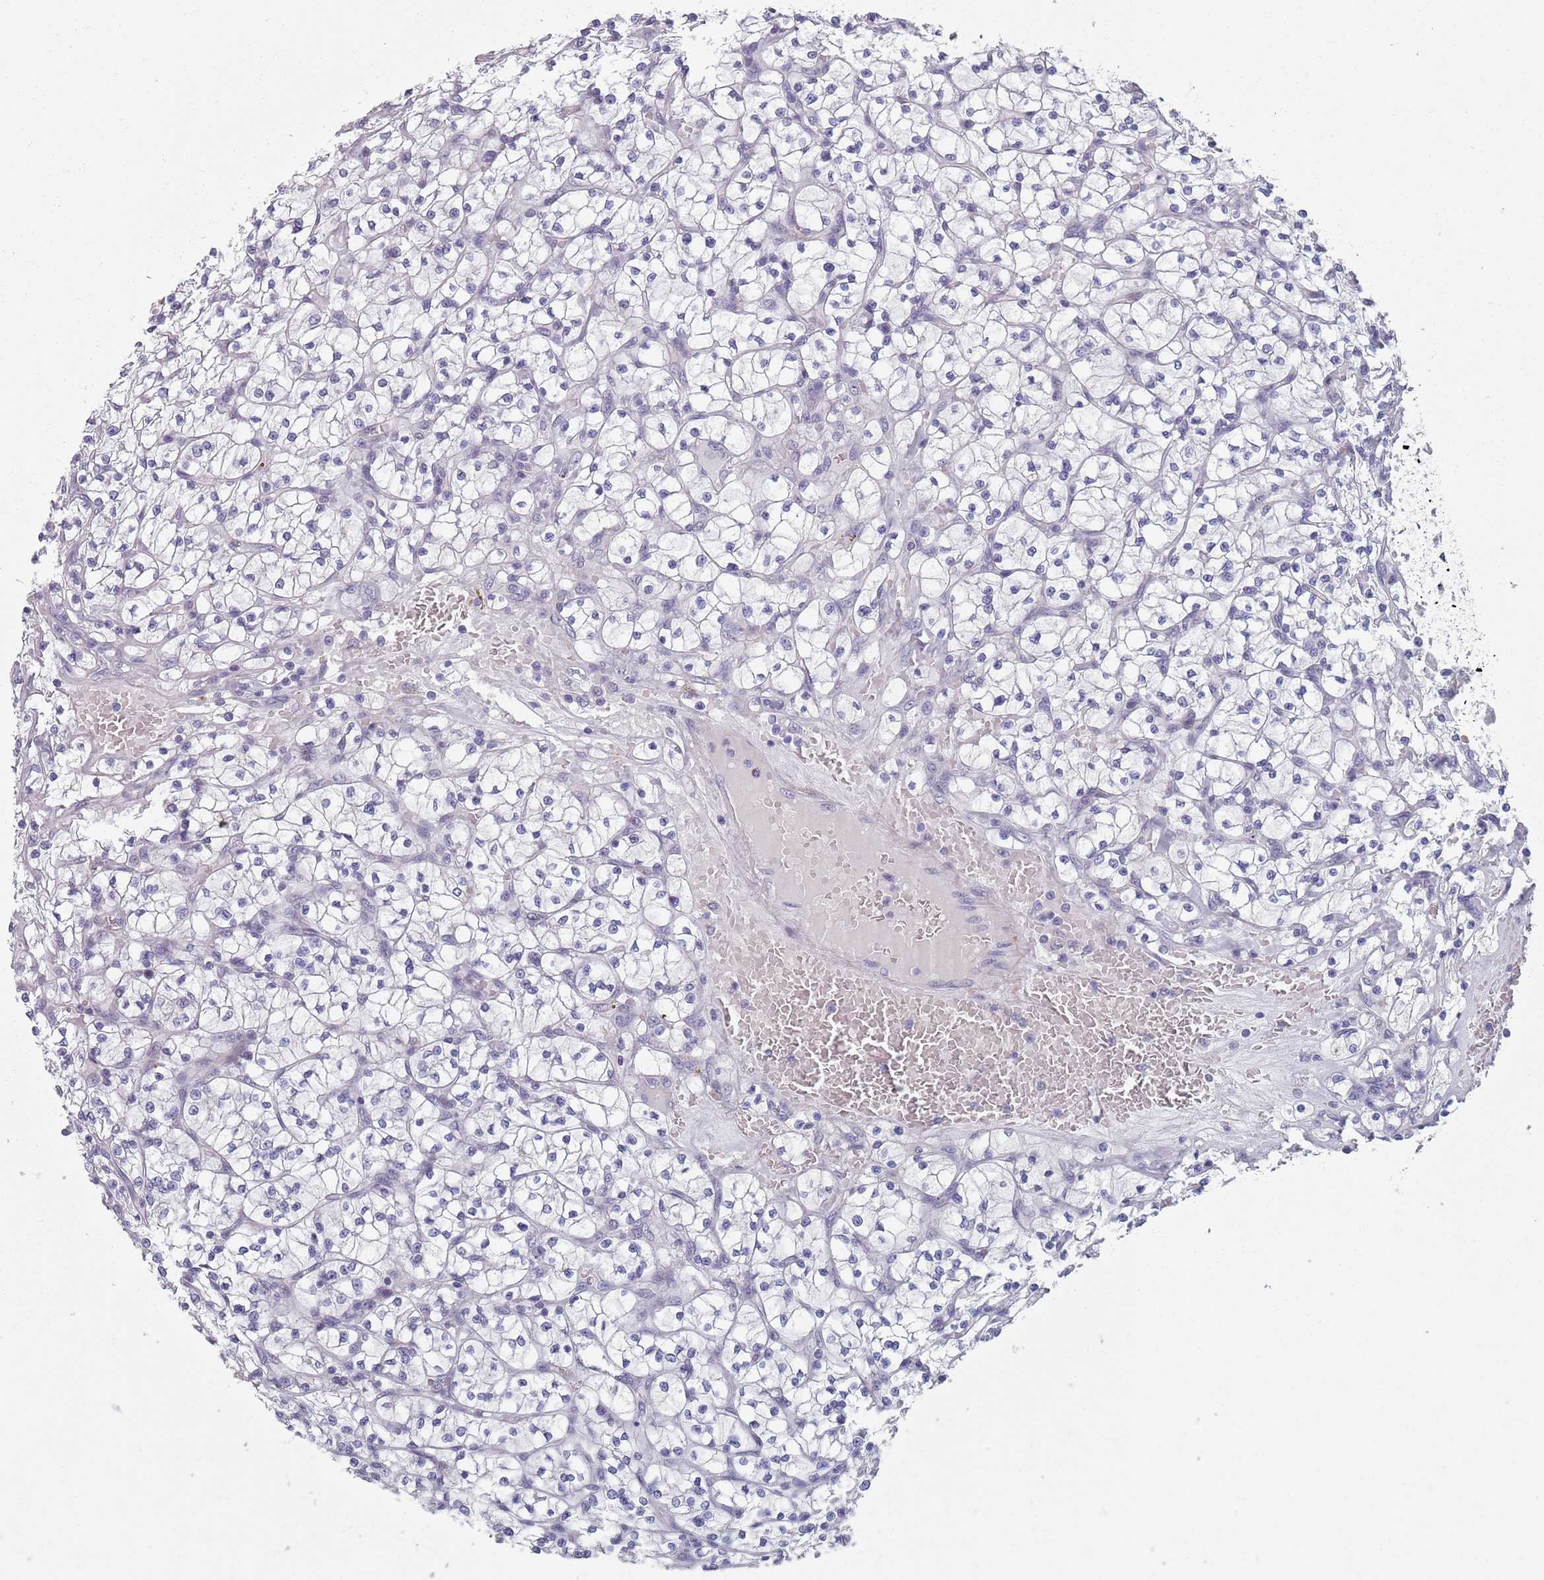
{"staining": {"intensity": "negative", "quantity": "none", "location": "none"}, "tissue": "renal cancer", "cell_type": "Tumor cells", "image_type": "cancer", "snomed": [{"axis": "morphology", "description": "Adenocarcinoma, NOS"}, {"axis": "topography", "description": "Kidney"}], "caption": "There is no significant positivity in tumor cells of adenocarcinoma (renal).", "gene": "SAMD1", "patient": {"sex": "female", "age": 64}}